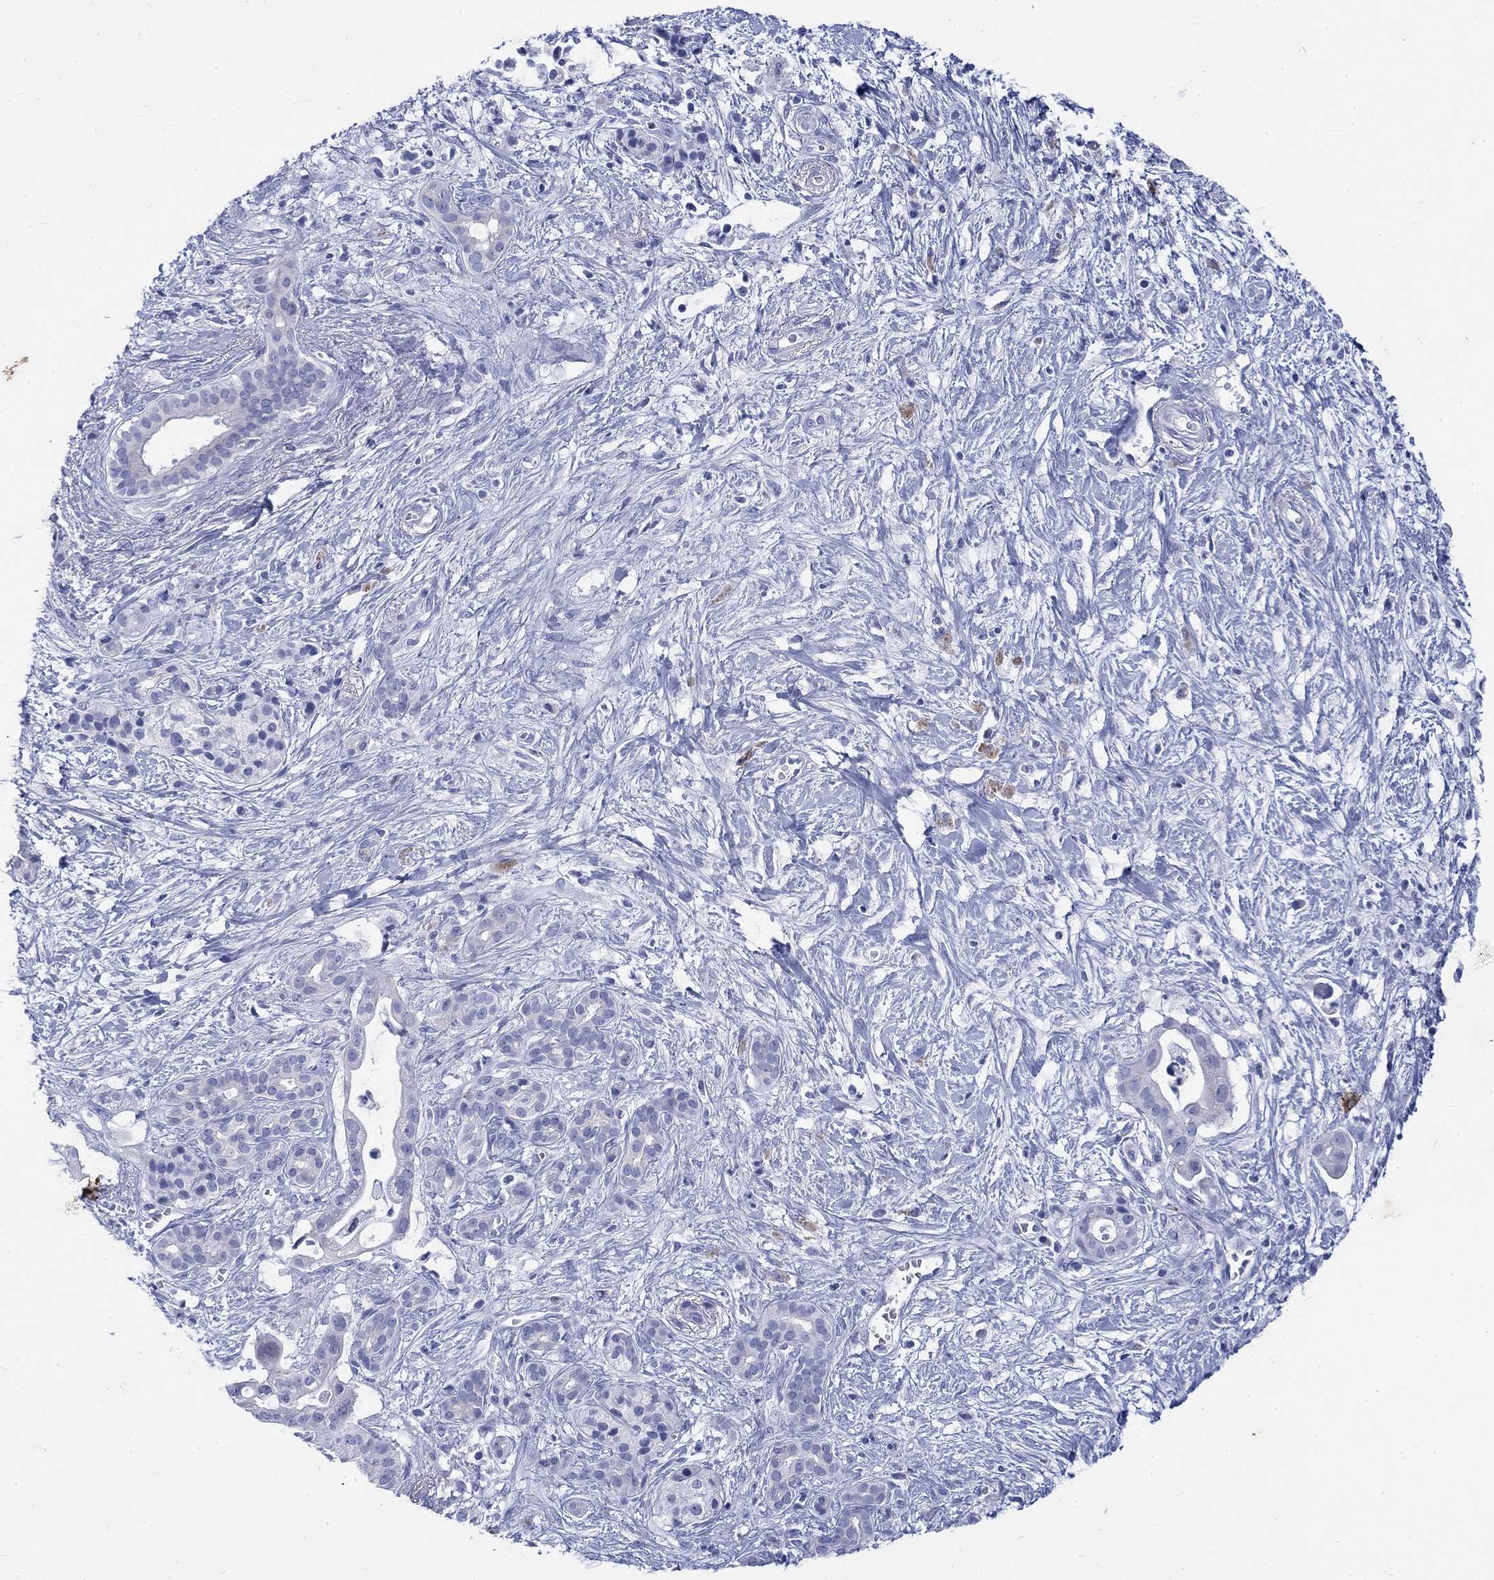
{"staining": {"intensity": "negative", "quantity": "none", "location": "none"}, "tissue": "pancreatic cancer", "cell_type": "Tumor cells", "image_type": "cancer", "snomed": [{"axis": "morphology", "description": "Adenocarcinoma, NOS"}, {"axis": "topography", "description": "Pancreas"}], "caption": "Immunohistochemical staining of pancreatic adenocarcinoma exhibits no significant positivity in tumor cells.", "gene": "KRT76", "patient": {"sex": "male", "age": 61}}